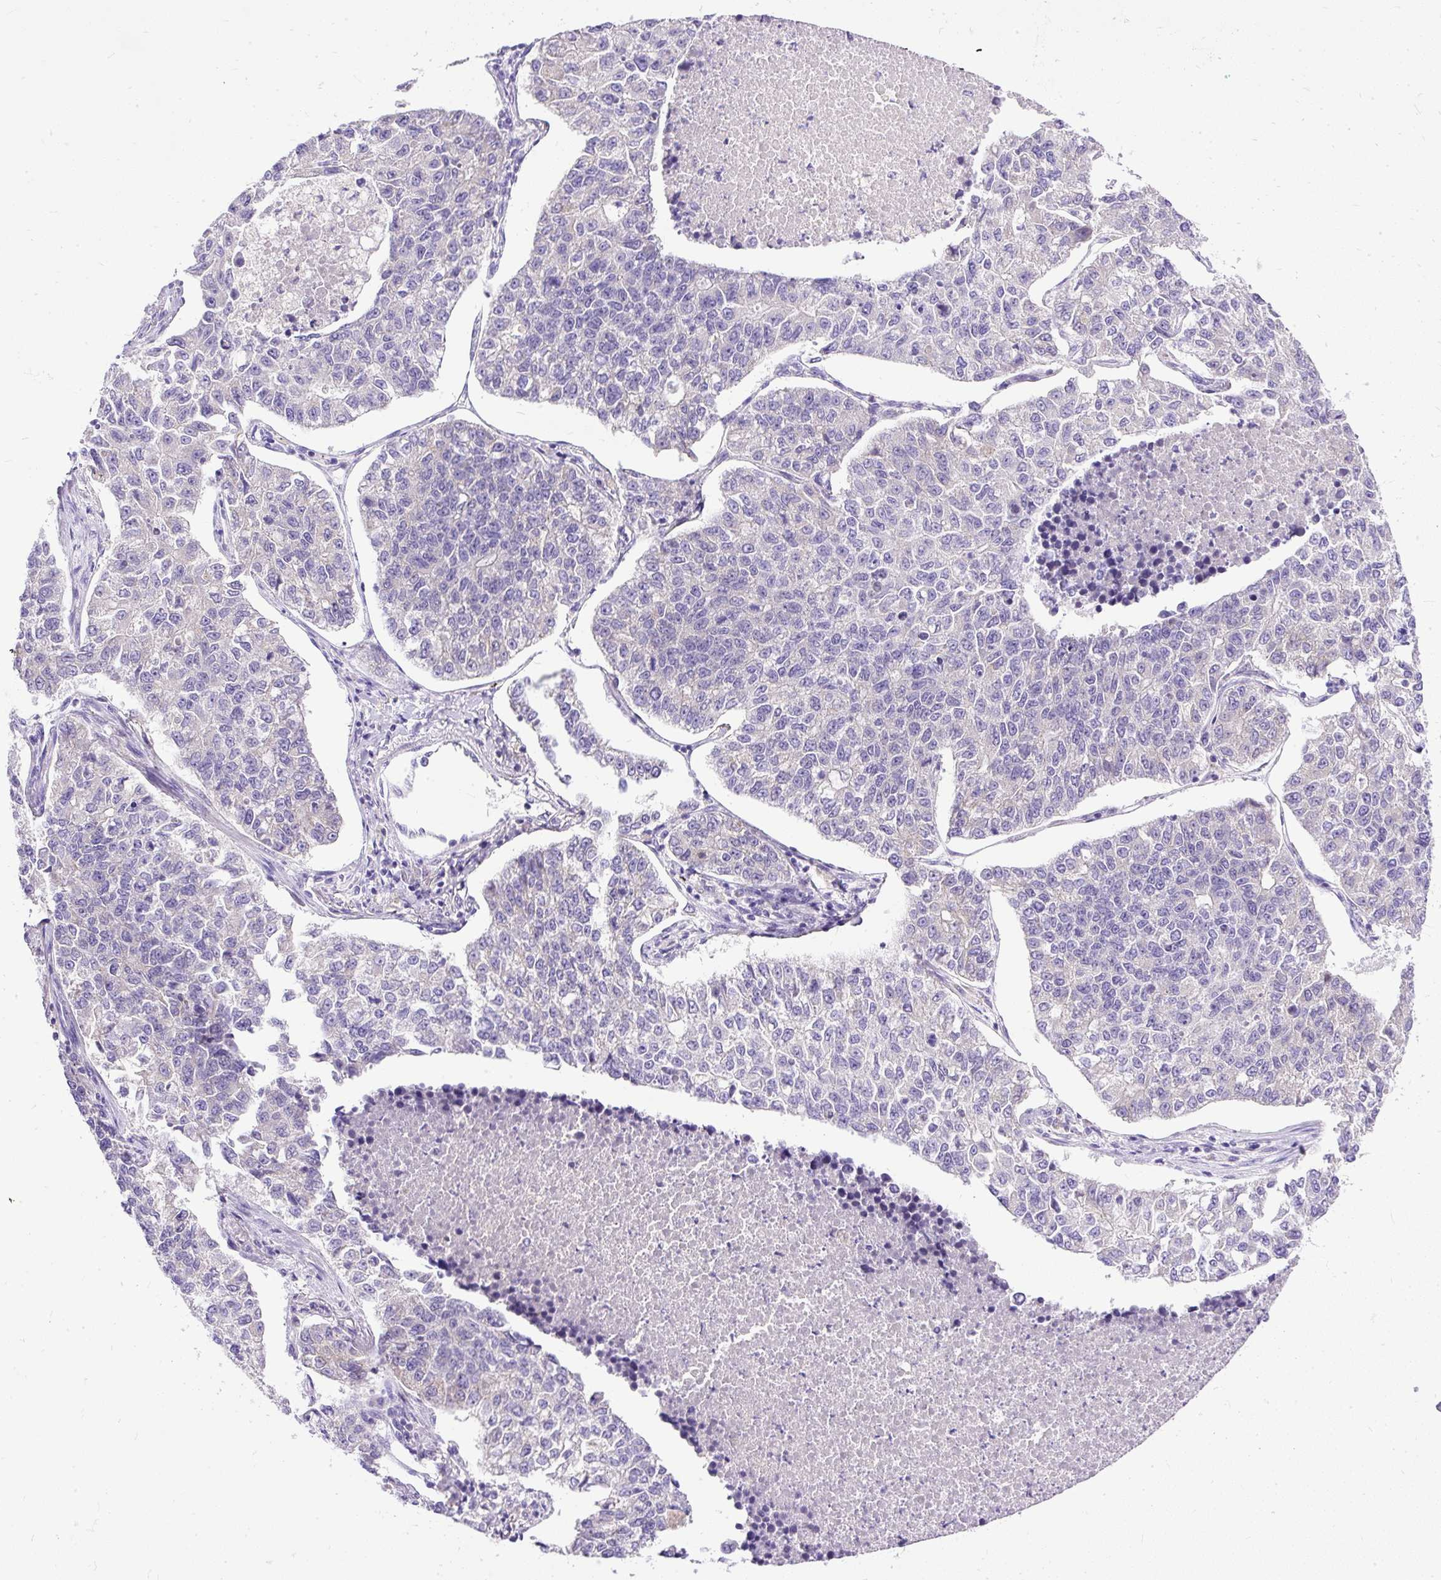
{"staining": {"intensity": "negative", "quantity": "none", "location": "none"}, "tissue": "lung cancer", "cell_type": "Tumor cells", "image_type": "cancer", "snomed": [{"axis": "morphology", "description": "Adenocarcinoma, NOS"}, {"axis": "topography", "description": "Lung"}], "caption": "DAB (3,3'-diaminobenzidine) immunohistochemical staining of adenocarcinoma (lung) demonstrates no significant staining in tumor cells.", "gene": "AMFR", "patient": {"sex": "male", "age": 49}}